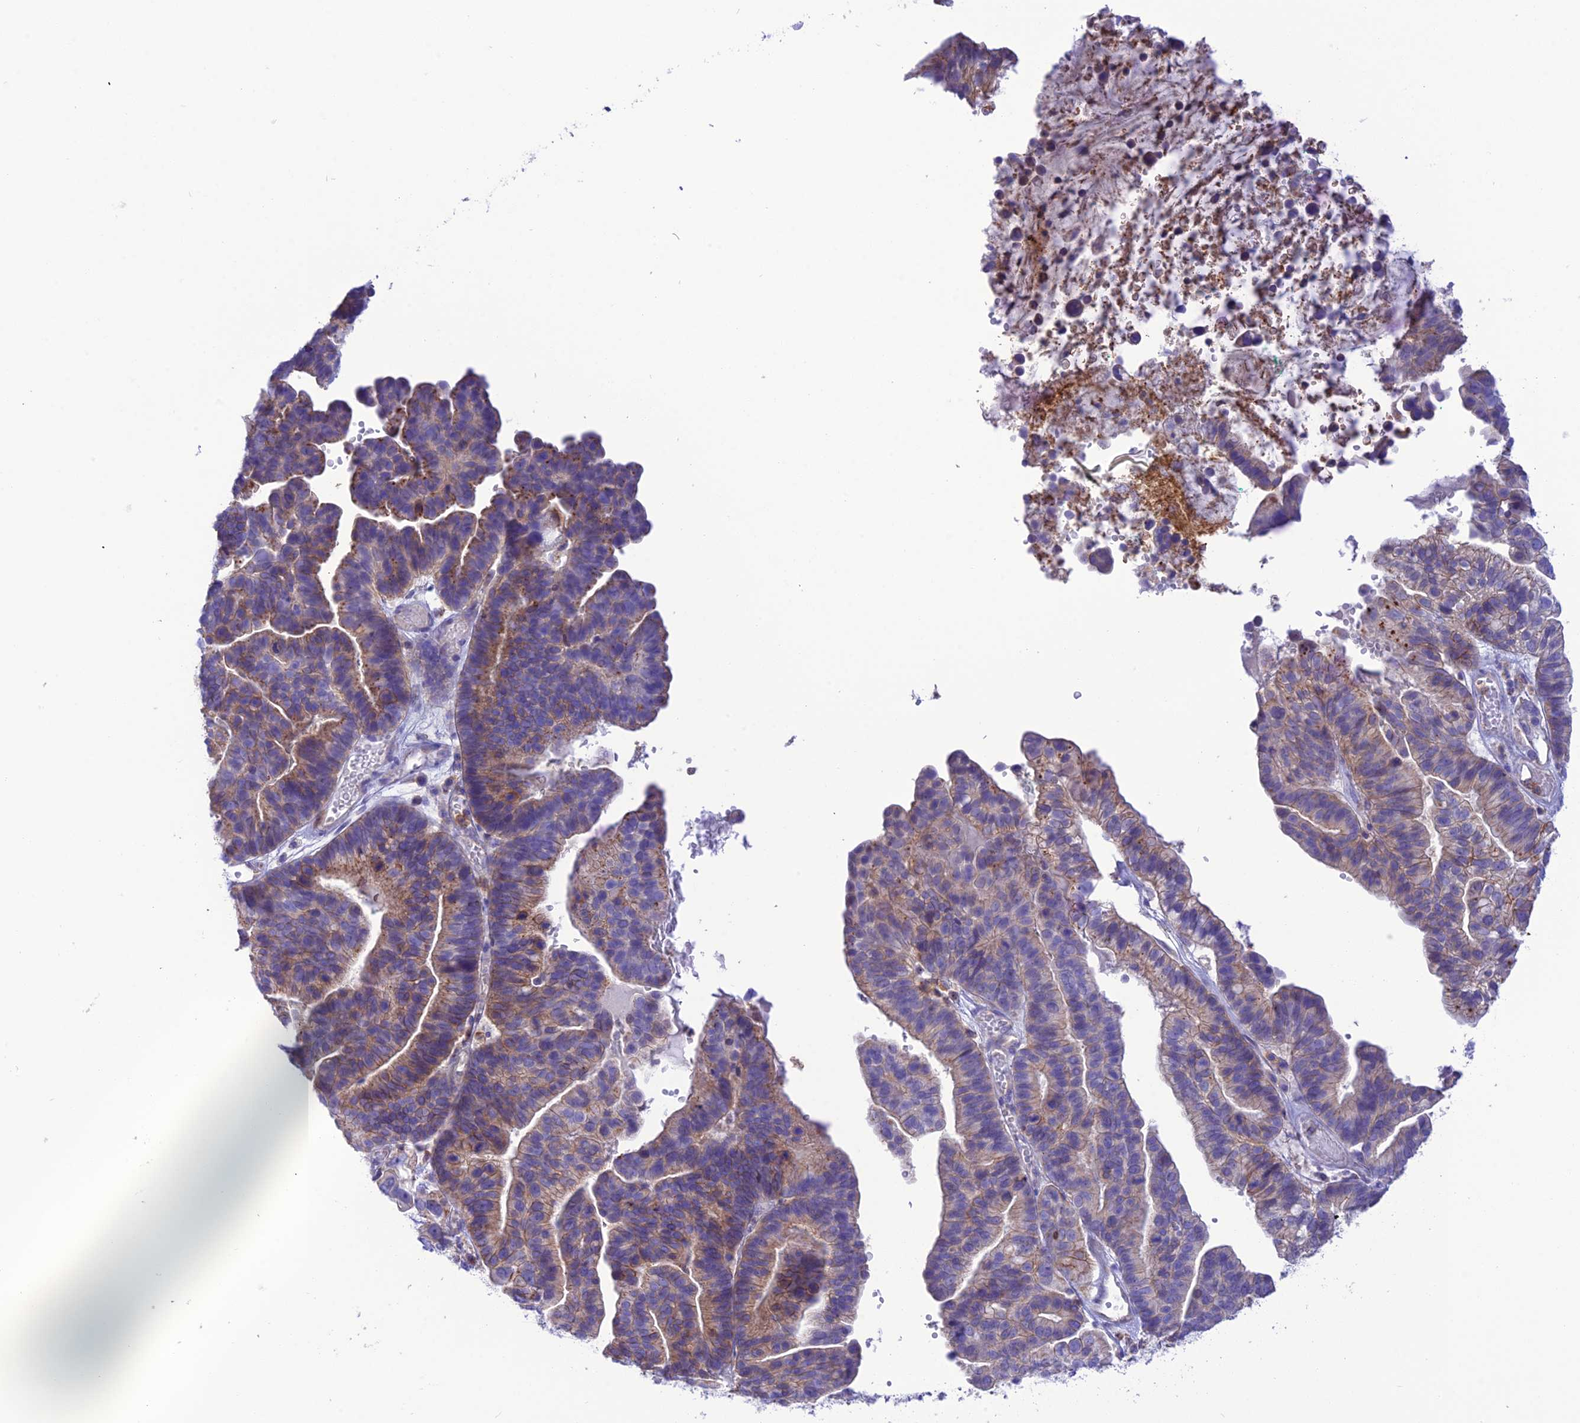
{"staining": {"intensity": "weak", "quantity": "25%-75%", "location": "cytoplasmic/membranous"}, "tissue": "ovarian cancer", "cell_type": "Tumor cells", "image_type": "cancer", "snomed": [{"axis": "morphology", "description": "Cystadenocarcinoma, serous, NOS"}, {"axis": "topography", "description": "Ovary"}], "caption": "Ovarian serous cystadenocarcinoma tissue displays weak cytoplasmic/membranous staining in approximately 25%-75% of tumor cells", "gene": "CHSY3", "patient": {"sex": "female", "age": 56}}